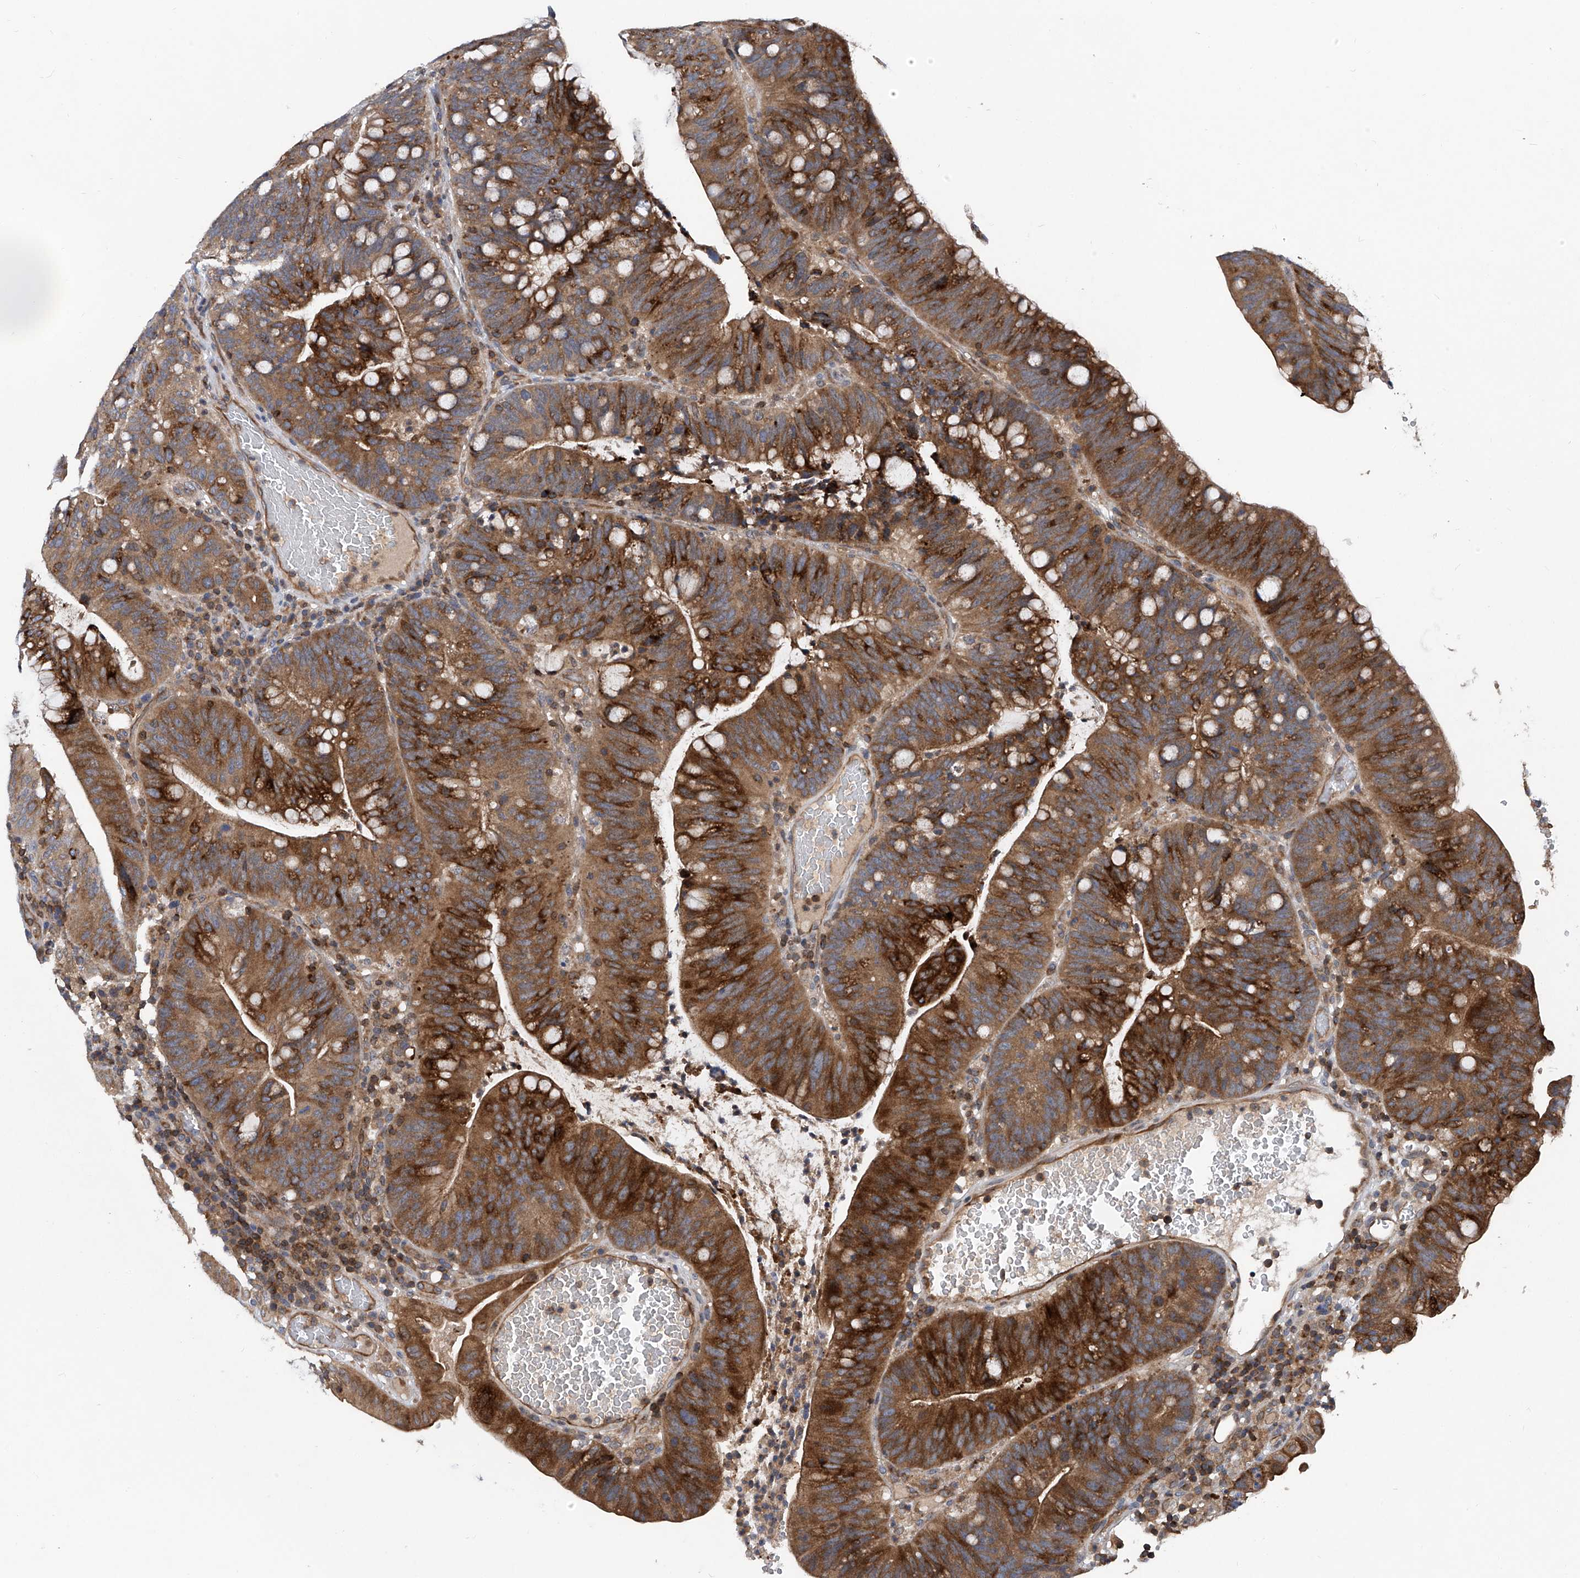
{"staining": {"intensity": "strong", "quantity": ">75%", "location": "cytoplasmic/membranous"}, "tissue": "colorectal cancer", "cell_type": "Tumor cells", "image_type": "cancer", "snomed": [{"axis": "morphology", "description": "Adenocarcinoma, NOS"}, {"axis": "topography", "description": "Colon"}], "caption": "High-power microscopy captured an immunohistochemistry (IHC) image of adenocarcinoma (colorectal), revealing strong cytoplasmic/membranous staining in approximately >75% of tumor cells.", "gene": "TRIM38", "patient": {"sex": "female", "age": 66}}